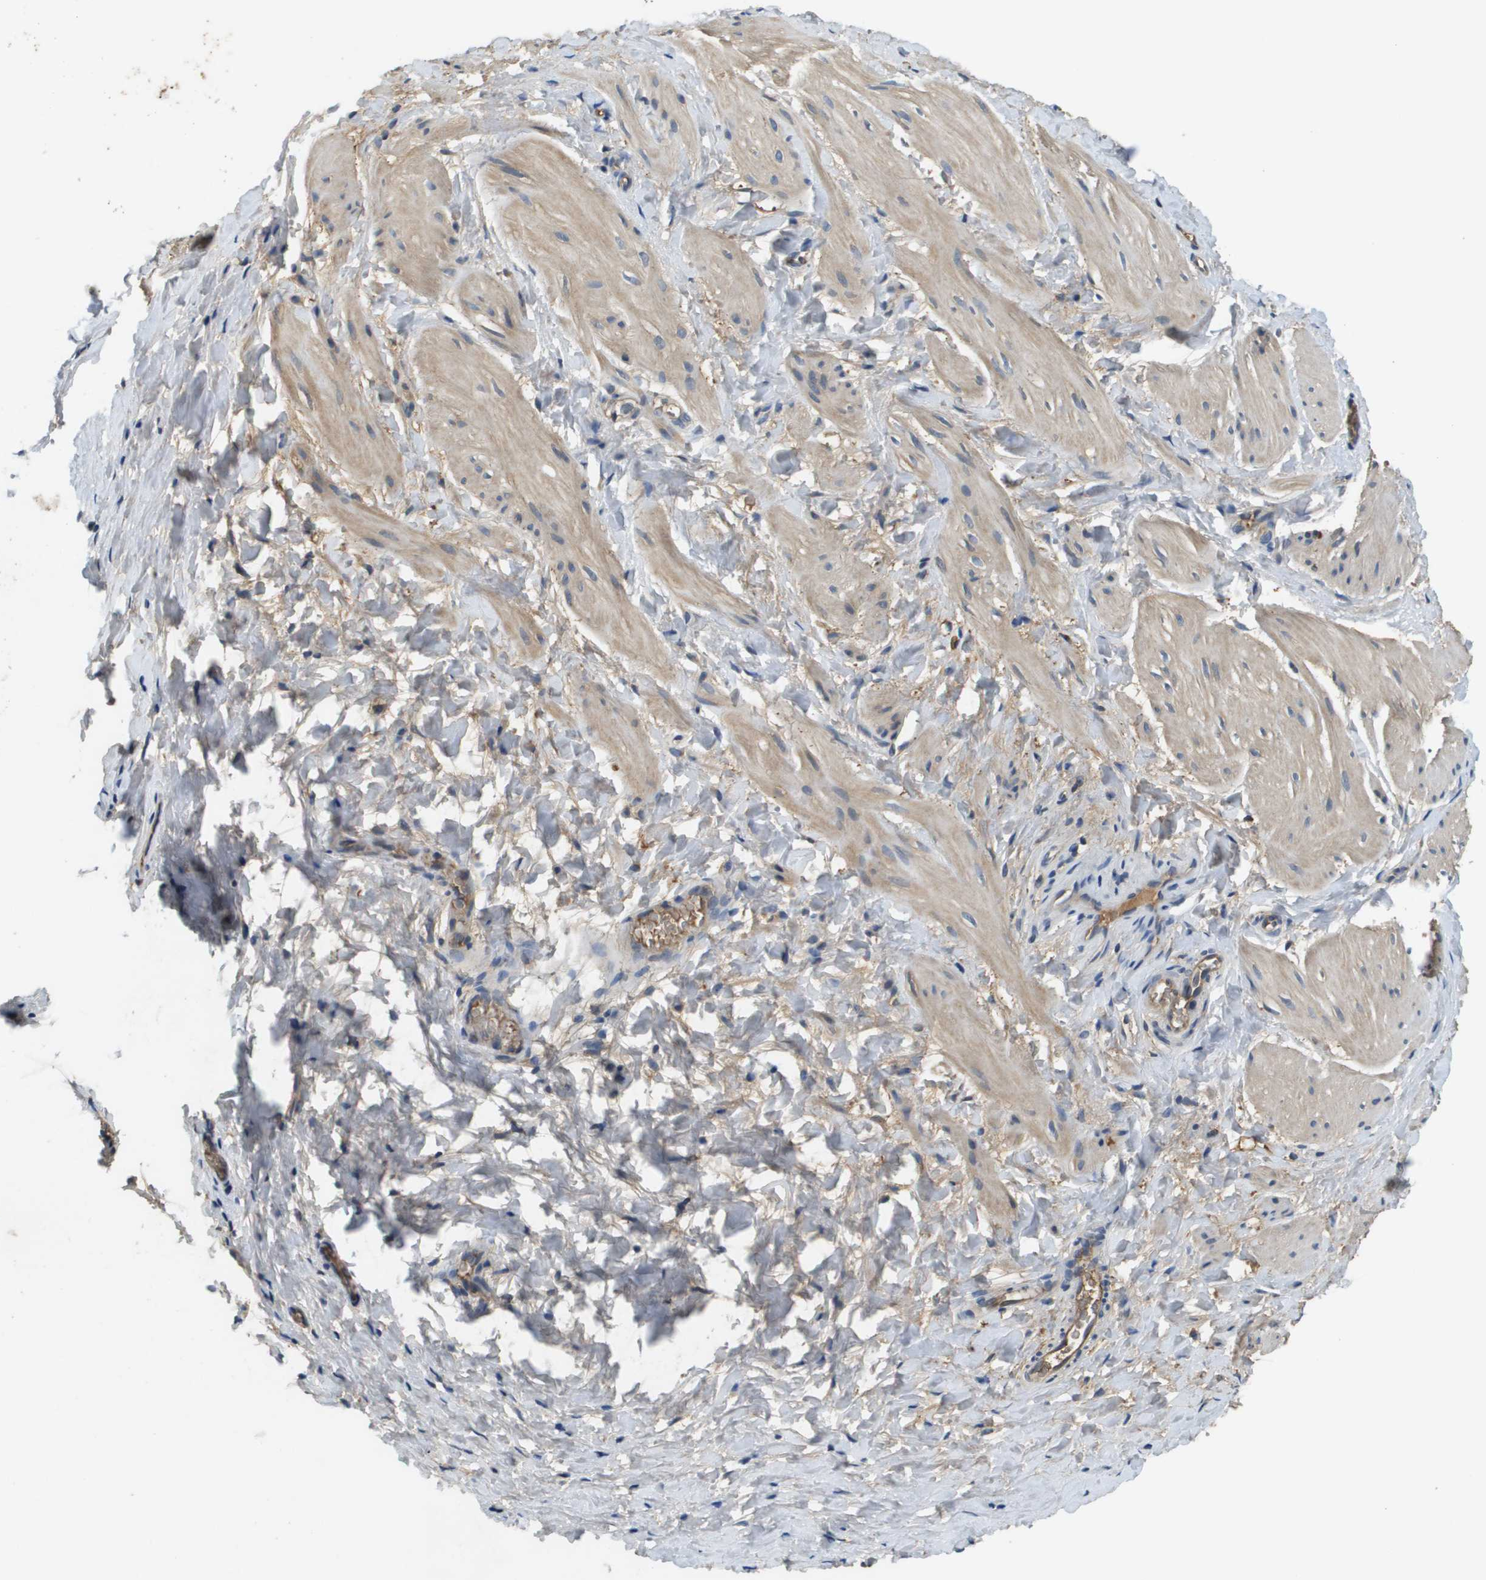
{"staining": {"intensity": "weak", "quantity": "<25%", "location": "cytoplasmic/membranous"}, "tissue": "smooth muscle", "cell_type": "Smooth muscle cells", "image_type": "normal", "snomed": [{"axis": "morphology", "description": "Normal tissue, NOS"}, {"axis": "topography", "description": "Smooth muscle"}], "caption": "Smooth muscle cells show no significant staining in benign smooth muscle. (DAB (3,3'-diaminobenzidine) immunohistochemistry (IHC) with hematoxylin counter stain).", "gene": "SLC16A3", "patient": {"sex": "male", "age": 16}}